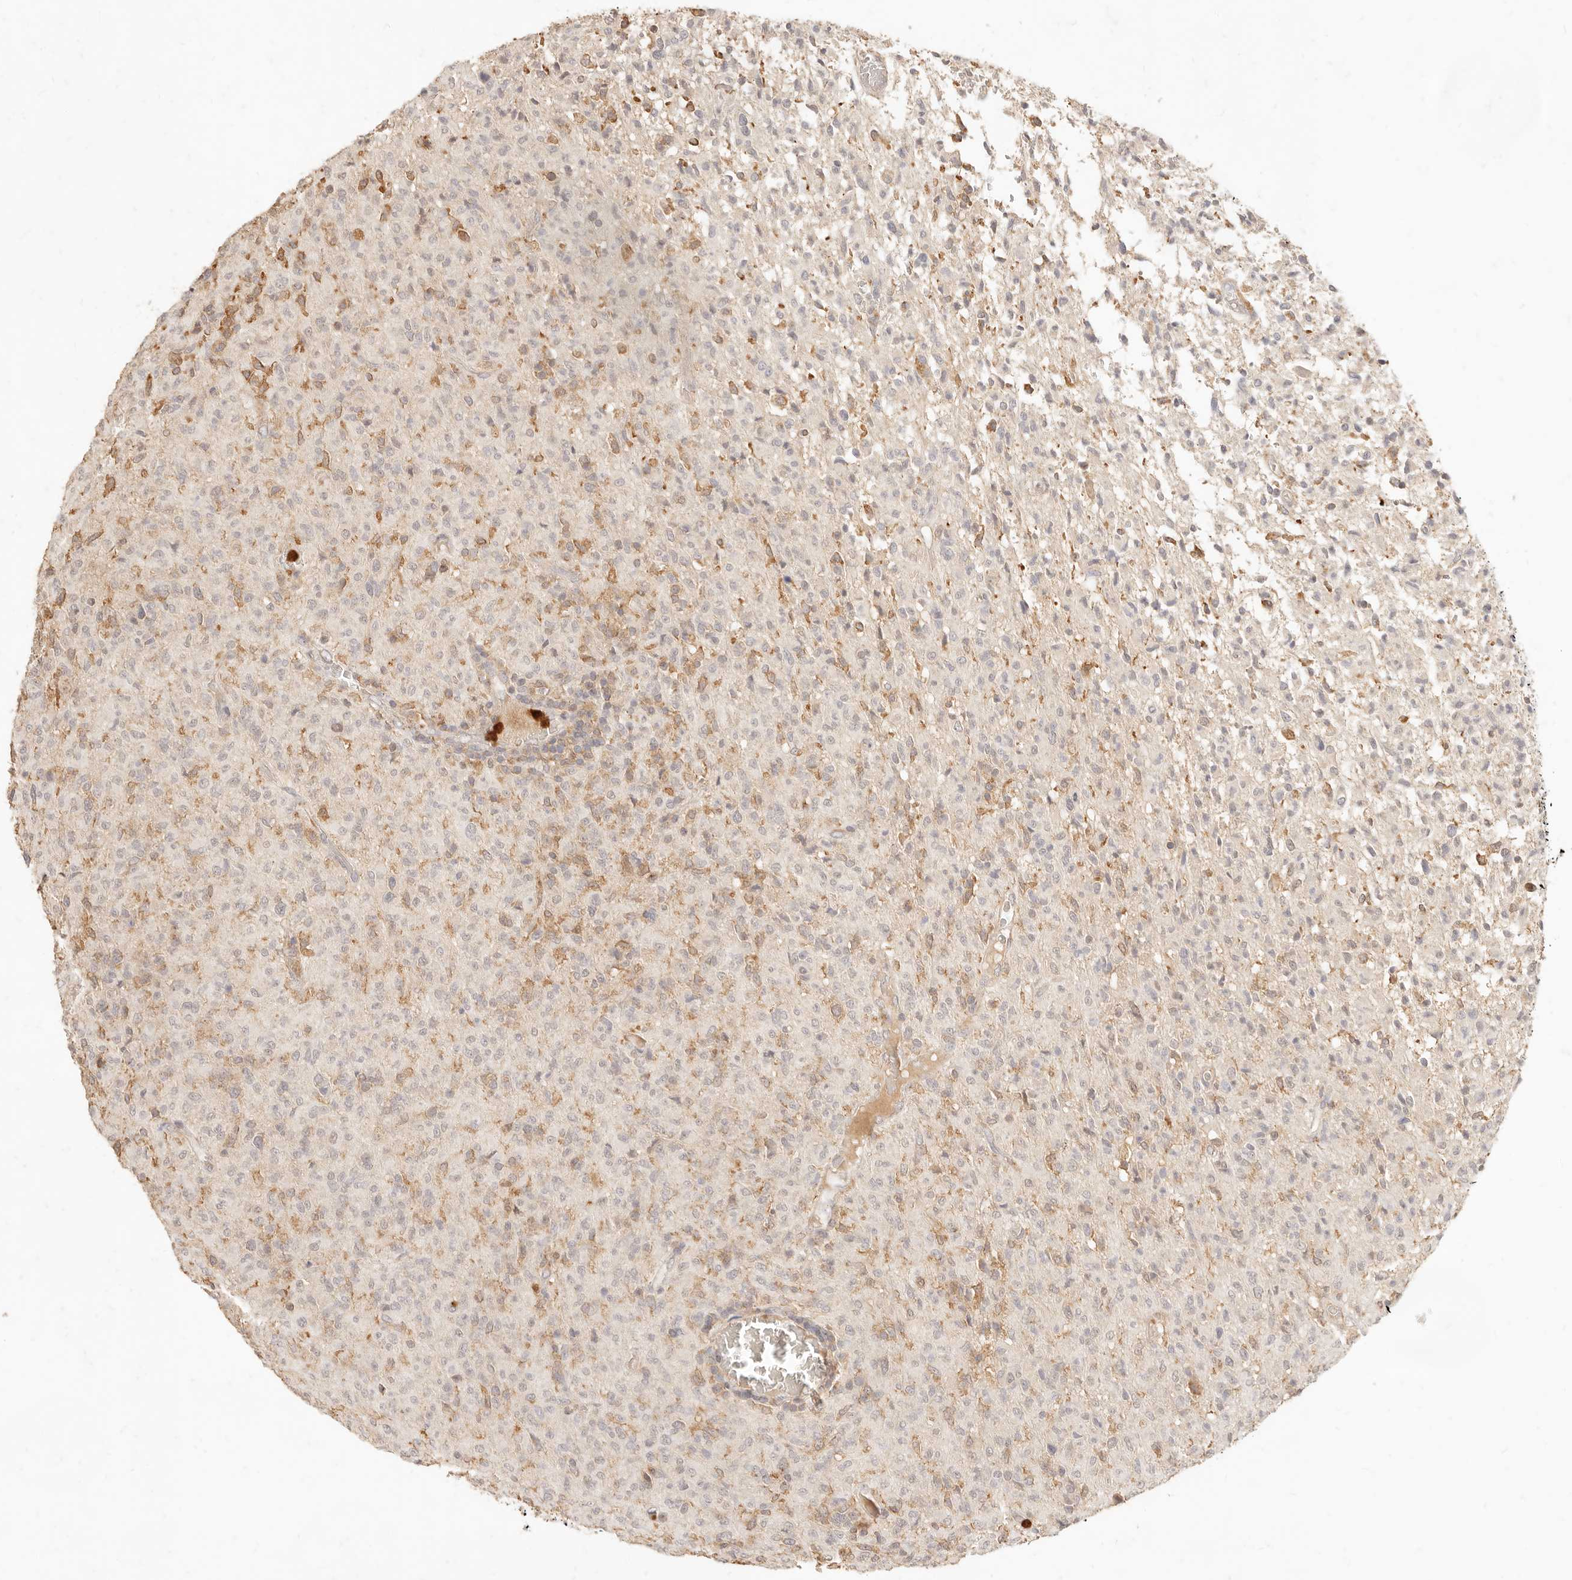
{"staining": {"intensity": "negative", "quantity": "none", "location": "none"}, "tissue": "glioma", "cell_type": "Tumor cells", "image_type": "cancer", "snomed": [{"axis": "morphology", "description": "Glioma, malignant, High grade"}, {"axis": "topography", "description": "Brain"}], "caption": "This is an immunohistochemistry (IHC) histopathology image of human malignant glioma (high-grade). There is no staining in tumor cells.", "gene": "TMTC2", "patient": {"sex": "female", "age": 57}}